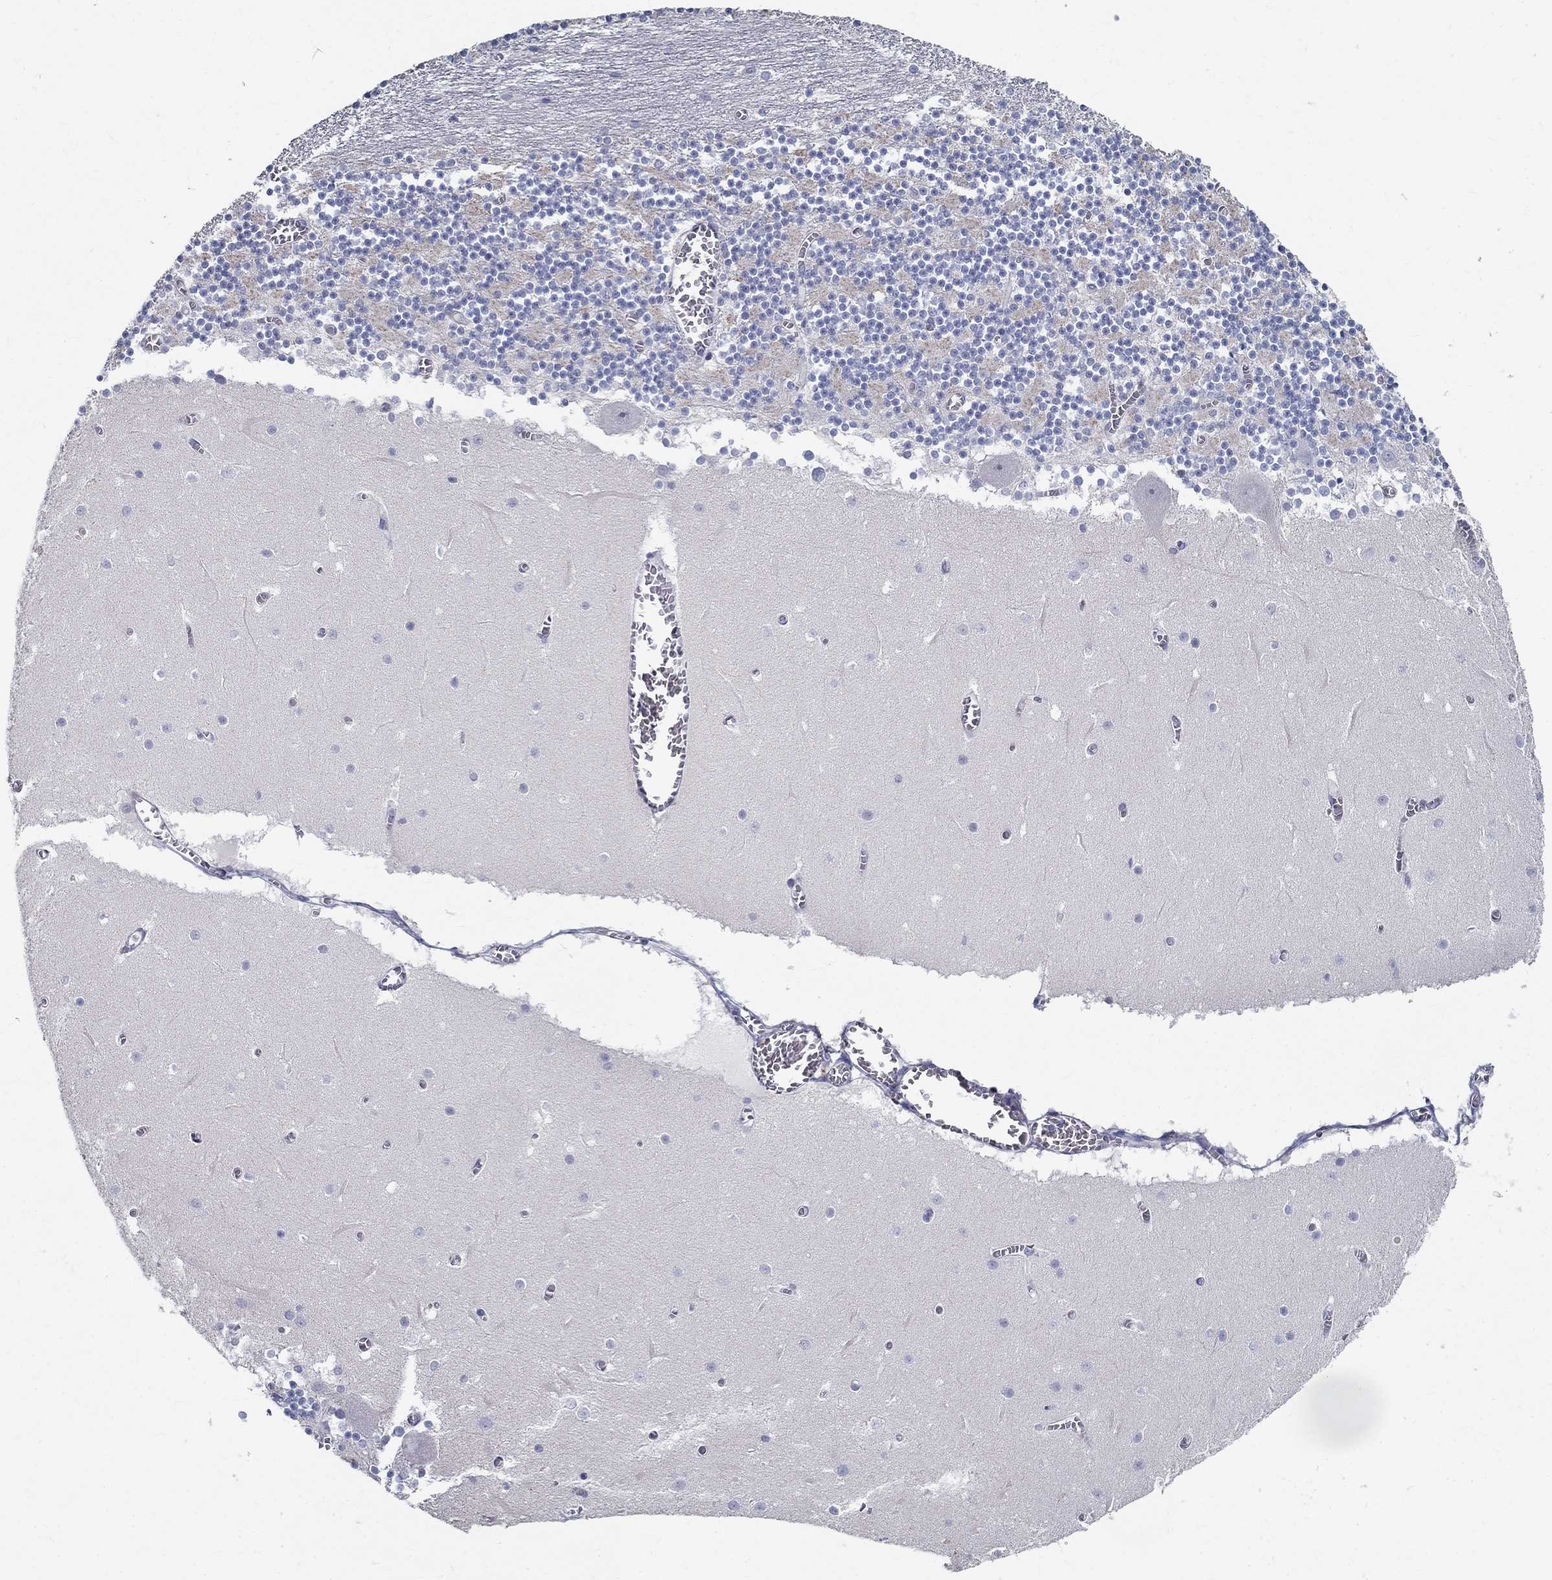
{"staining": {"intensity": "negative", "quantity": "none", "location": "none"}, "tissue": "cerebellum", "cell_type": "Cells in granular layer", "image_type": "normal", "snomed": [{"axis": "morphology", "description": "Normal tissue, NOS"}, {"axis": "topography", "description": "Cerebellum"}], "caption": "High magnification brightfield microscopy of unremarkable cerebellum stained with DAB (brown) and counterstained with hematoxylin (blue): cells in granular layer show no significant expression.", "gene": "ENSG00000290147", "patient": {"sex": "female", "age": 28}}